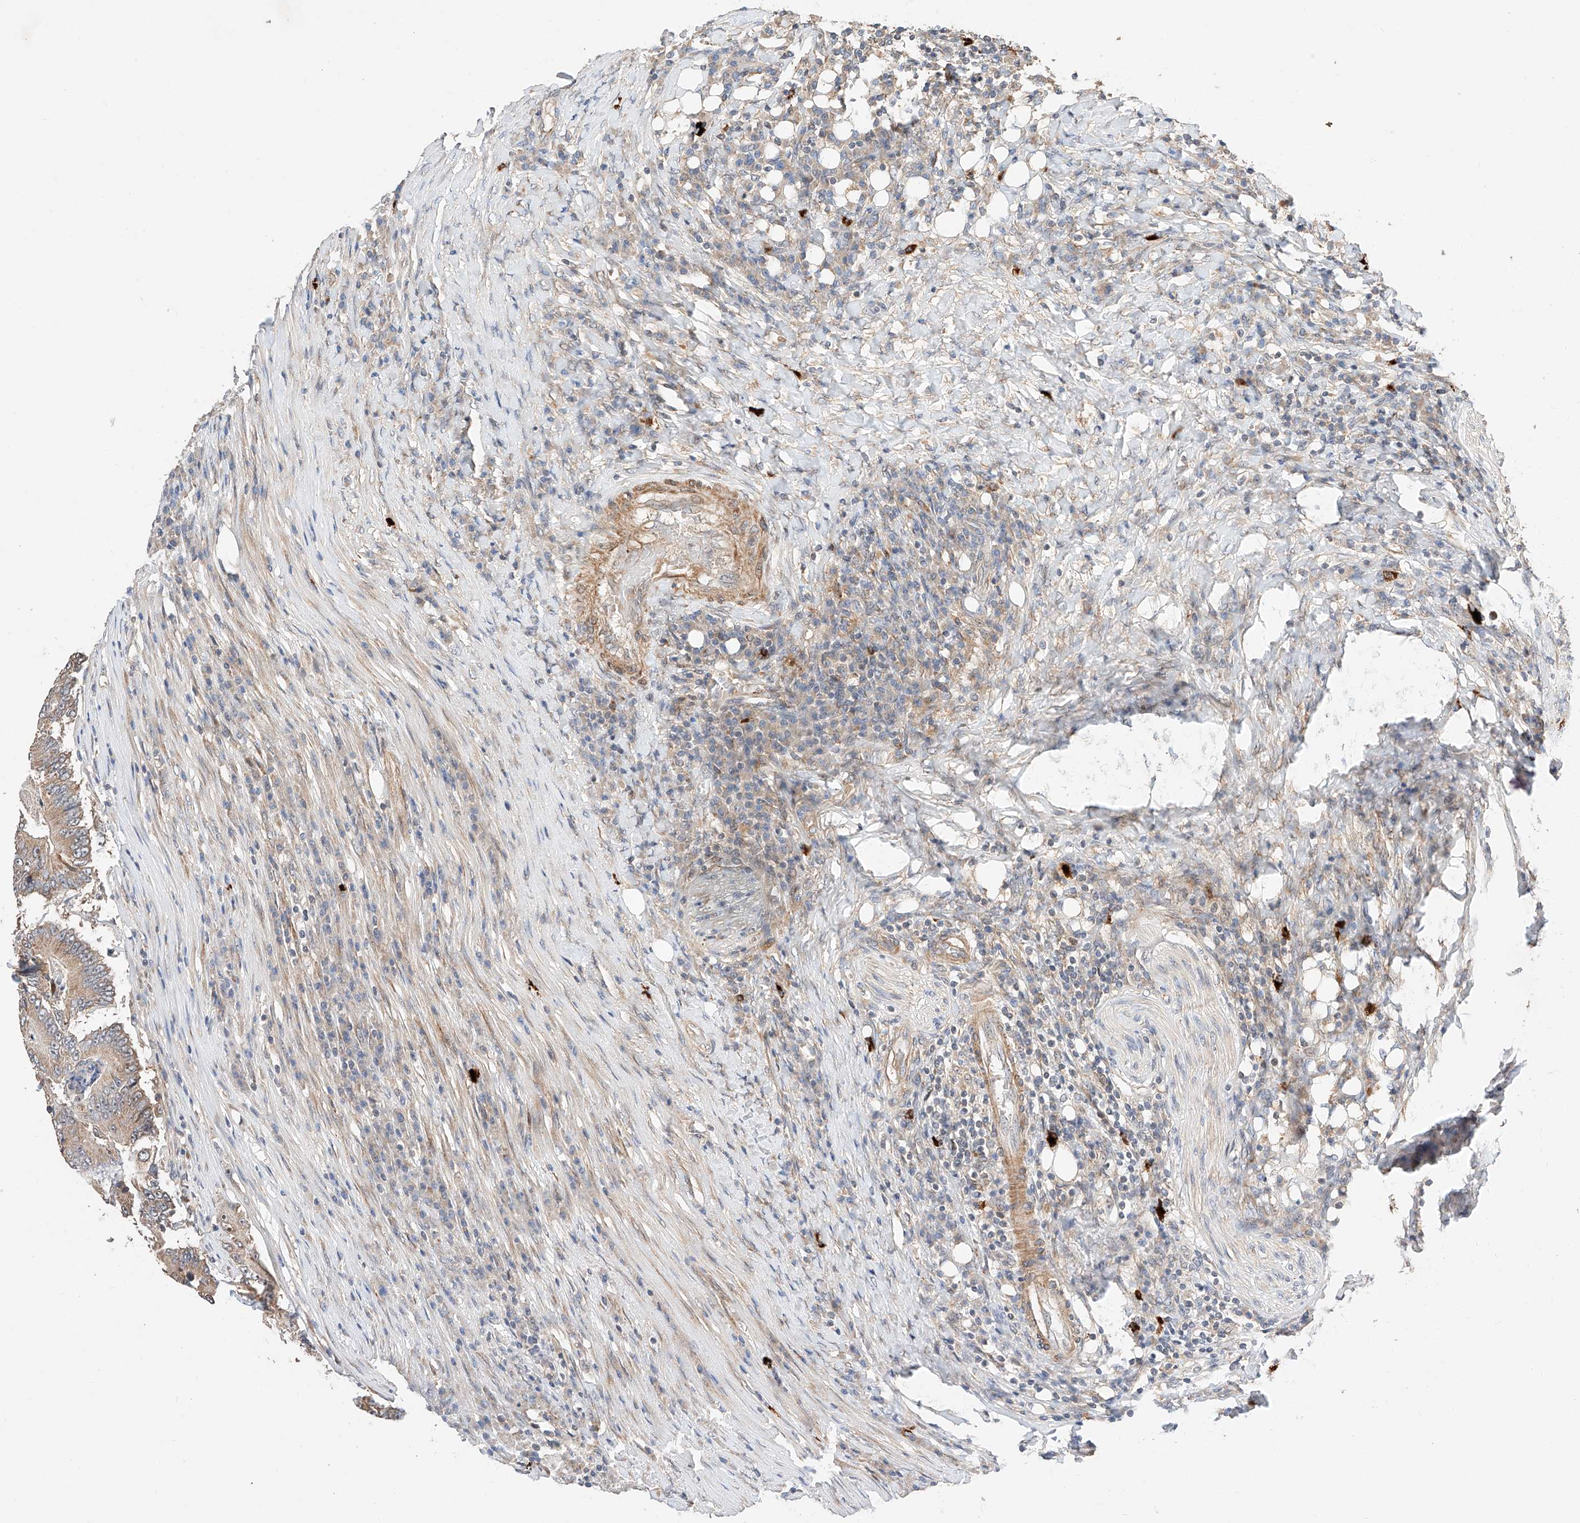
{"staining": {"intensity": "weak", "quantity": ">75%", "location": "cytoplasmic/membranous"}, "tissue": "colorectal cancer", "cell_type": "Tumor cells", "image_type": "cancer", "snomed": [{"axis": "morphology", "description": "Adenocarcinoma, NOS"}, {"axis": "topography", "description": "Colon"}], "caption": "IHC image of adenocarcinoma (colorectal) stained for a protein (brown), which demonstrates low levels of weak cytoplasmic/membranous positivity in approximately >75% of tumor cells.", "gene": "RAB23", "patient": {"sex": "male", "age": 83}}